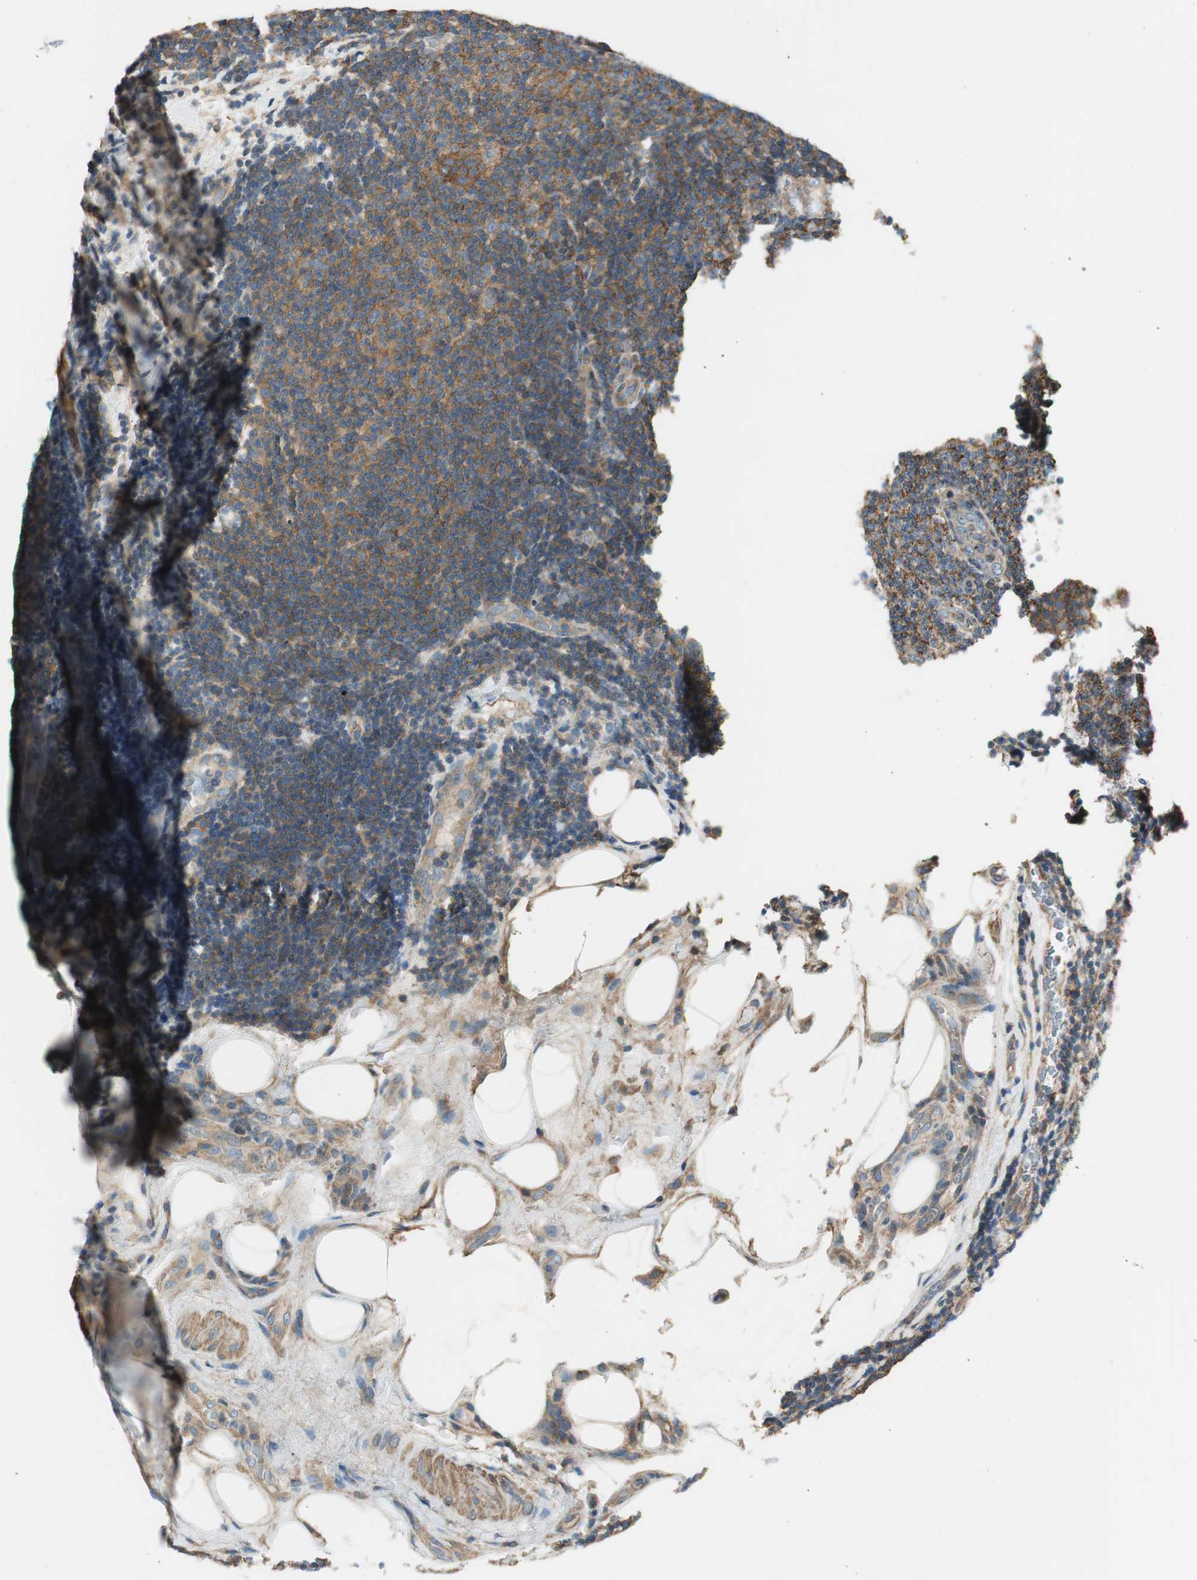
{"staining": {"intensity": "moderate", "quantity": ">75%", "location": "cytoplasmic/membranous"}, "tissue": "lymphoma", "cell_type": "Tumor cells", "image_type": "cancer", "snomed": [{"axis": "morphology", "description": "Malignant lymphoma, non-Hodgkin's type, Low grade"}, {"axis": "topography", "description": "Lymph node"}], "caption": "Immunohistochemical staining of human lymphoma demonstrates moderate cytoplasmic/membranous protein positivity in approximately >75% of tumor cells.", "gene": "PI4K2B", "patient": {"sex": "male", "age": 83}}